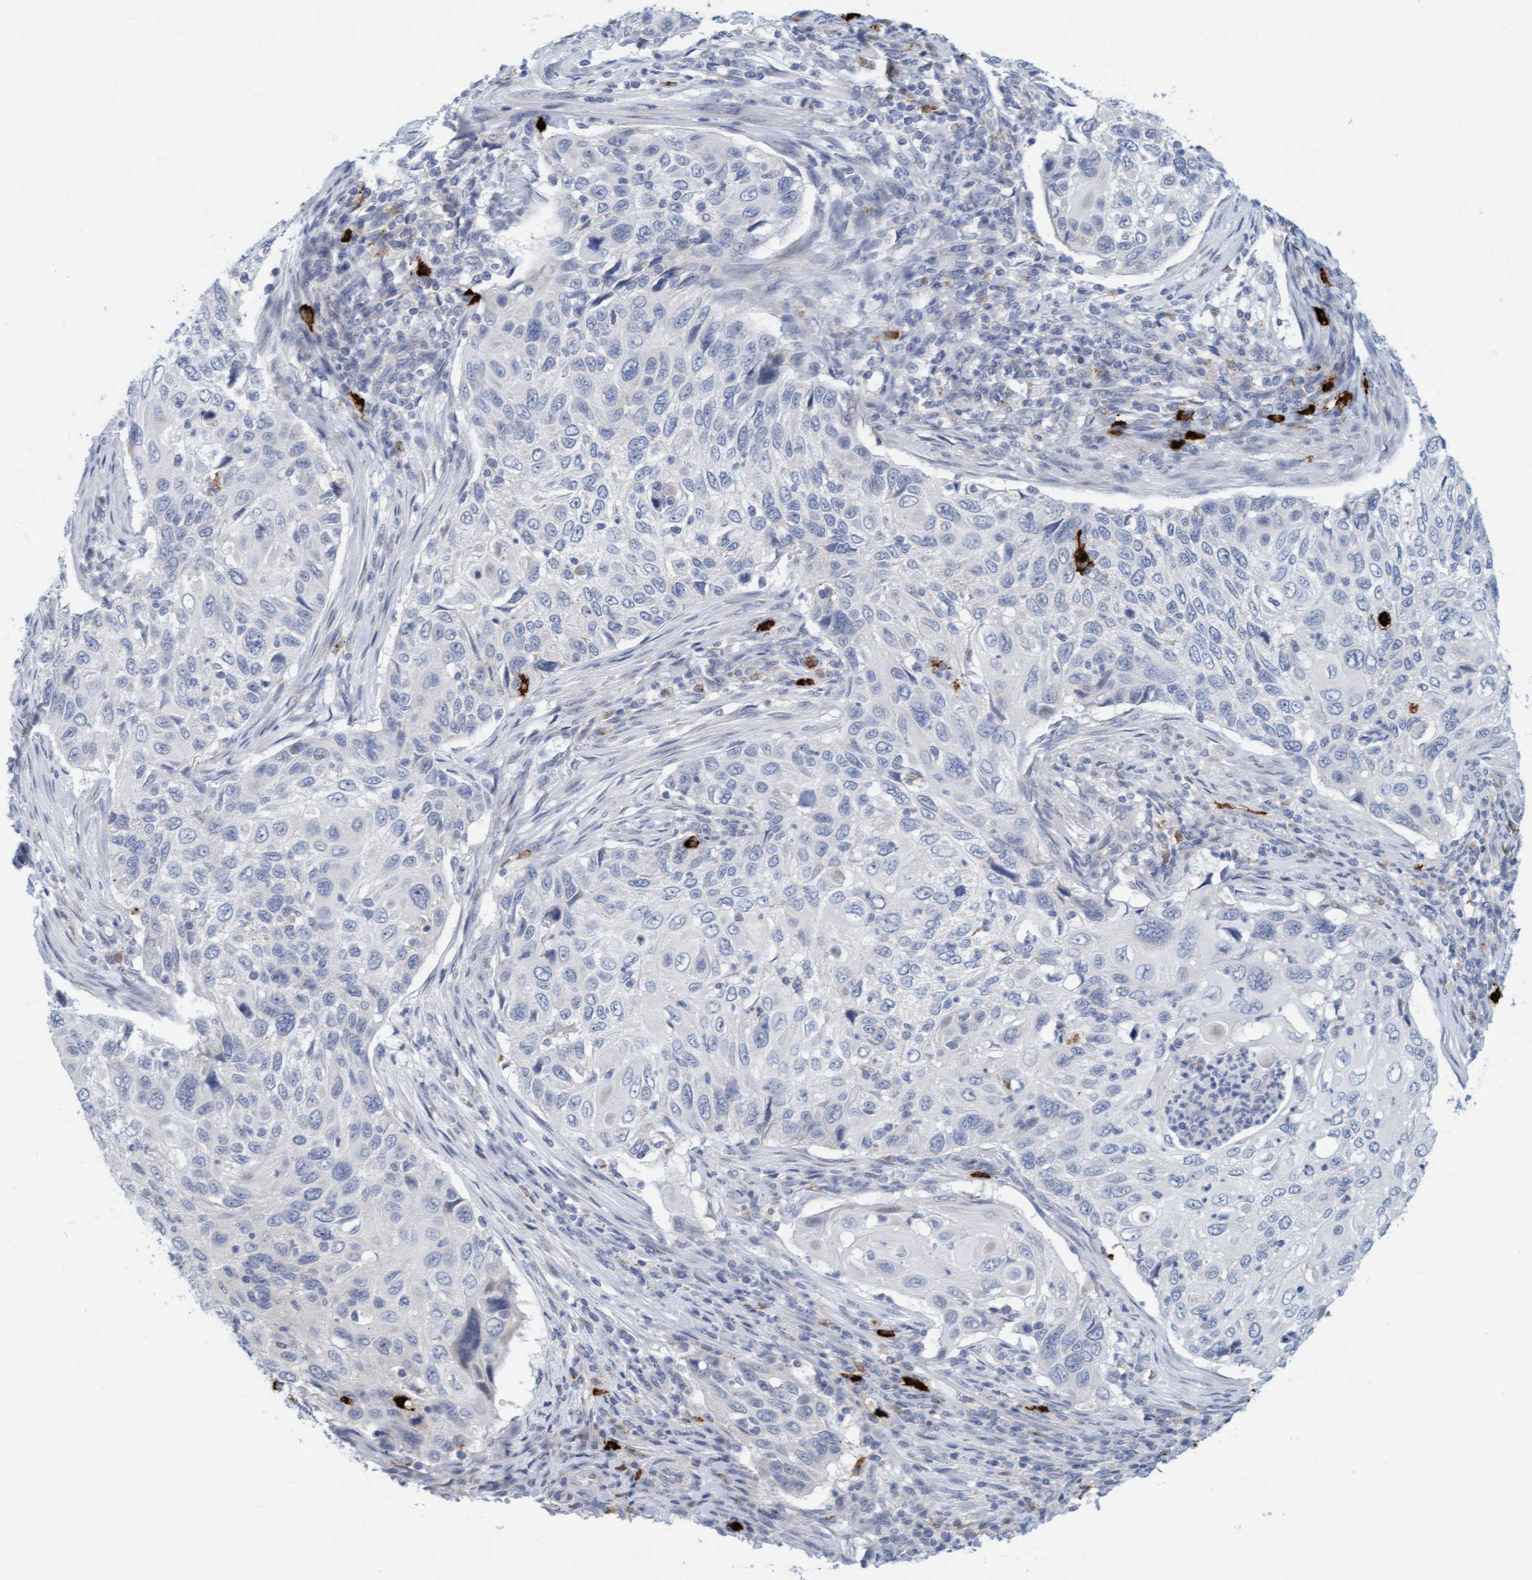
{"staining": {"intensity": "negative", "quantity": "none", "location": "none"}, "tissue": "cervical cancer", "cell_type": "Tumor cells", "image_type": "cancer", "snomed": [{"axis": "morphology", "description": "Squamous cell carcinoma, NOS"}, {"axis": "topography", "description": "Cervix"}], "caption": "High power microscopy histopathology image of an immunohistochemistry (IHC) micrograph of cervical cancer, revealing no significant positivity in tumor cells.", "gene": "CPA3", "patient": {"sex": "female", "age": 70}}